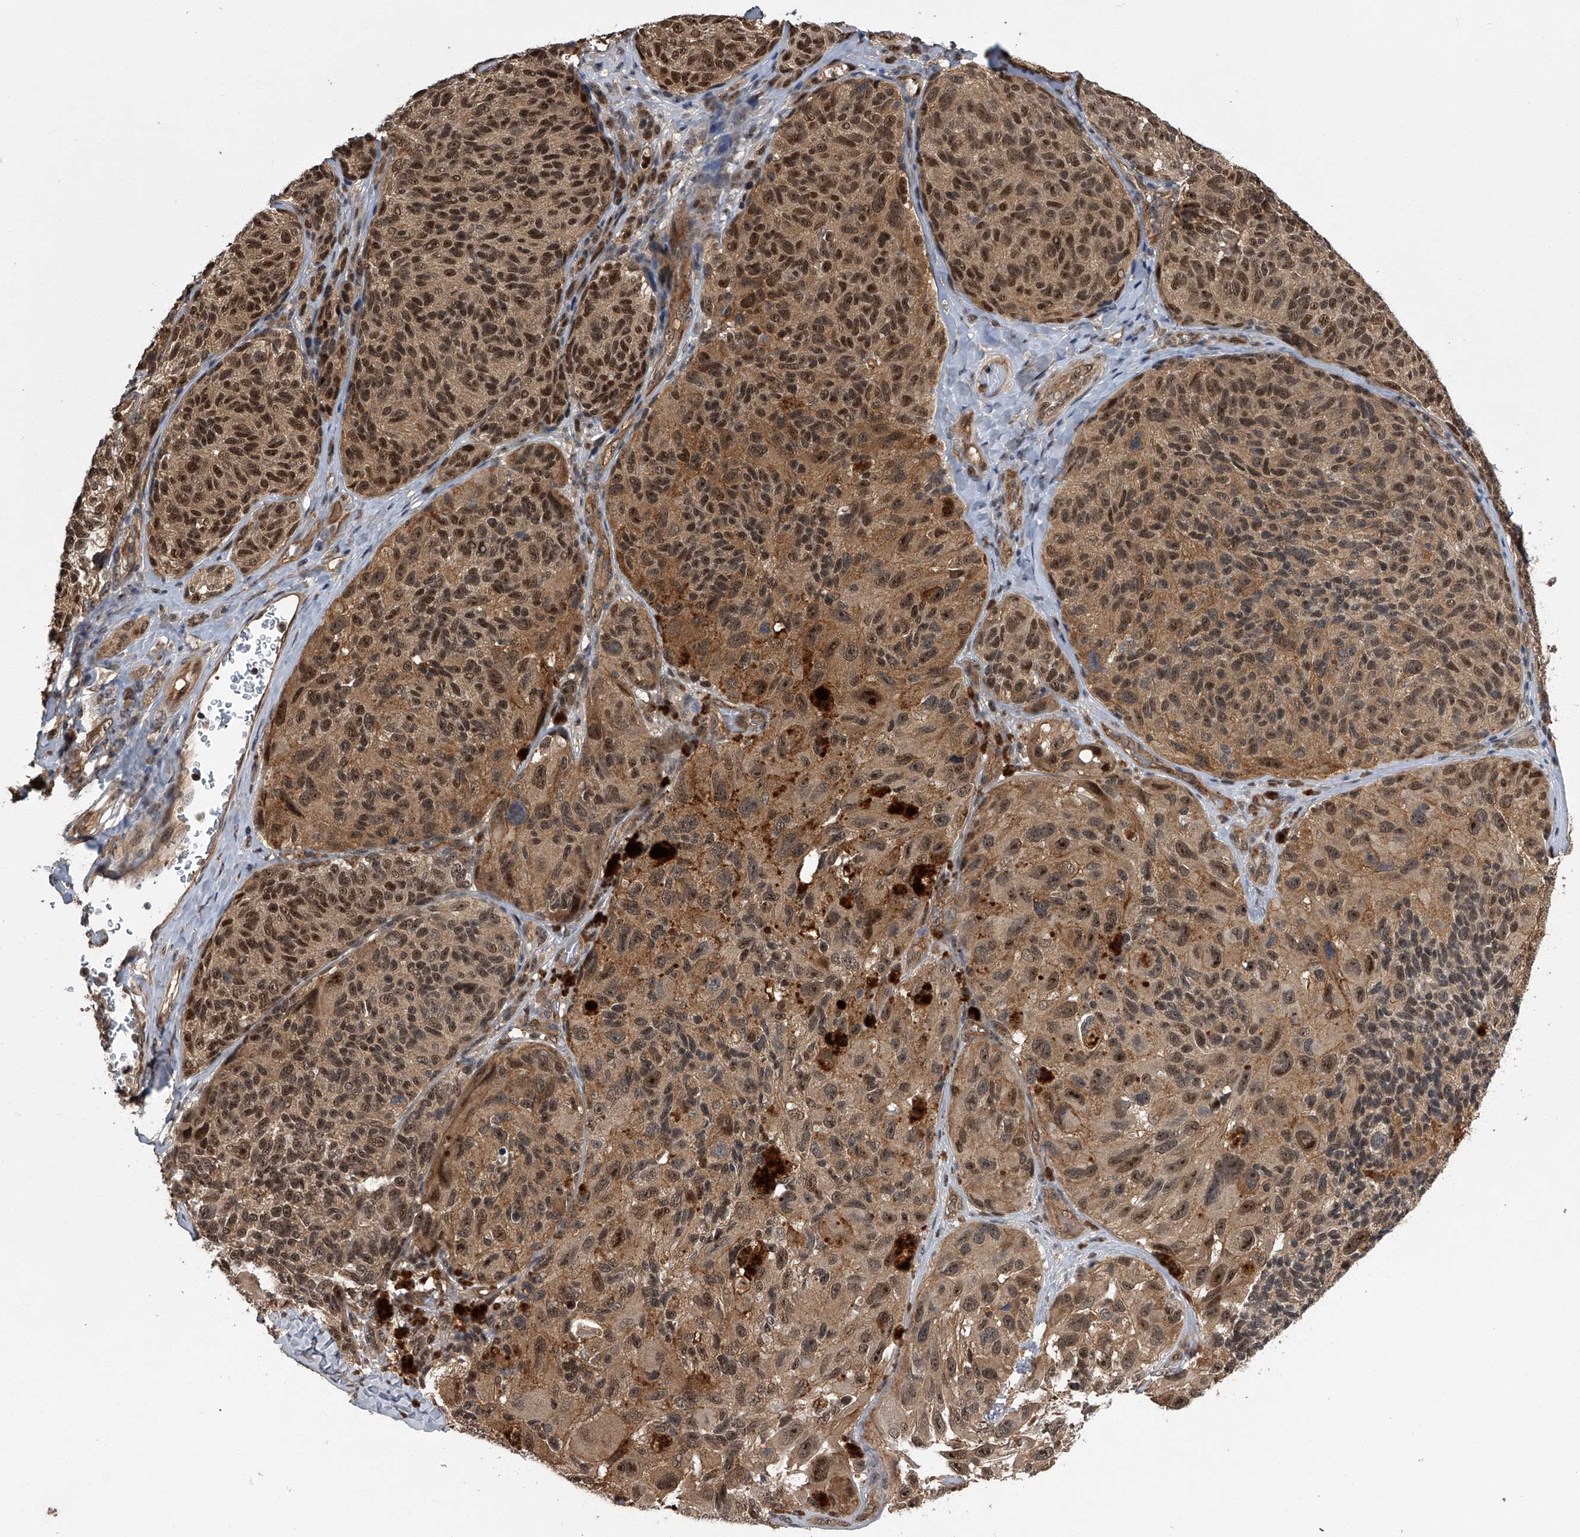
{"staining": {"intensity": "moderate", "quantity": ">75%", "location": "cytoplasmic/membranous,nuclear"}, "tissue": "melanoma", "cell_type": "Tumor cells", "image_type": "cancer", "snomed": [{"axis": "morphology", "description": "Malignant melanoma, NOS"}, {"axis": "topography", "description": "Skin"}], "caption": "Malignant melanoma stained for a protein (brown) exhibits moderate cytoplasmic/membranous and nuclear positive expression in approximately >75% of tumor cells.", "gene": "SLC12A8", "patient": {"sex": "female", "age": 73}}